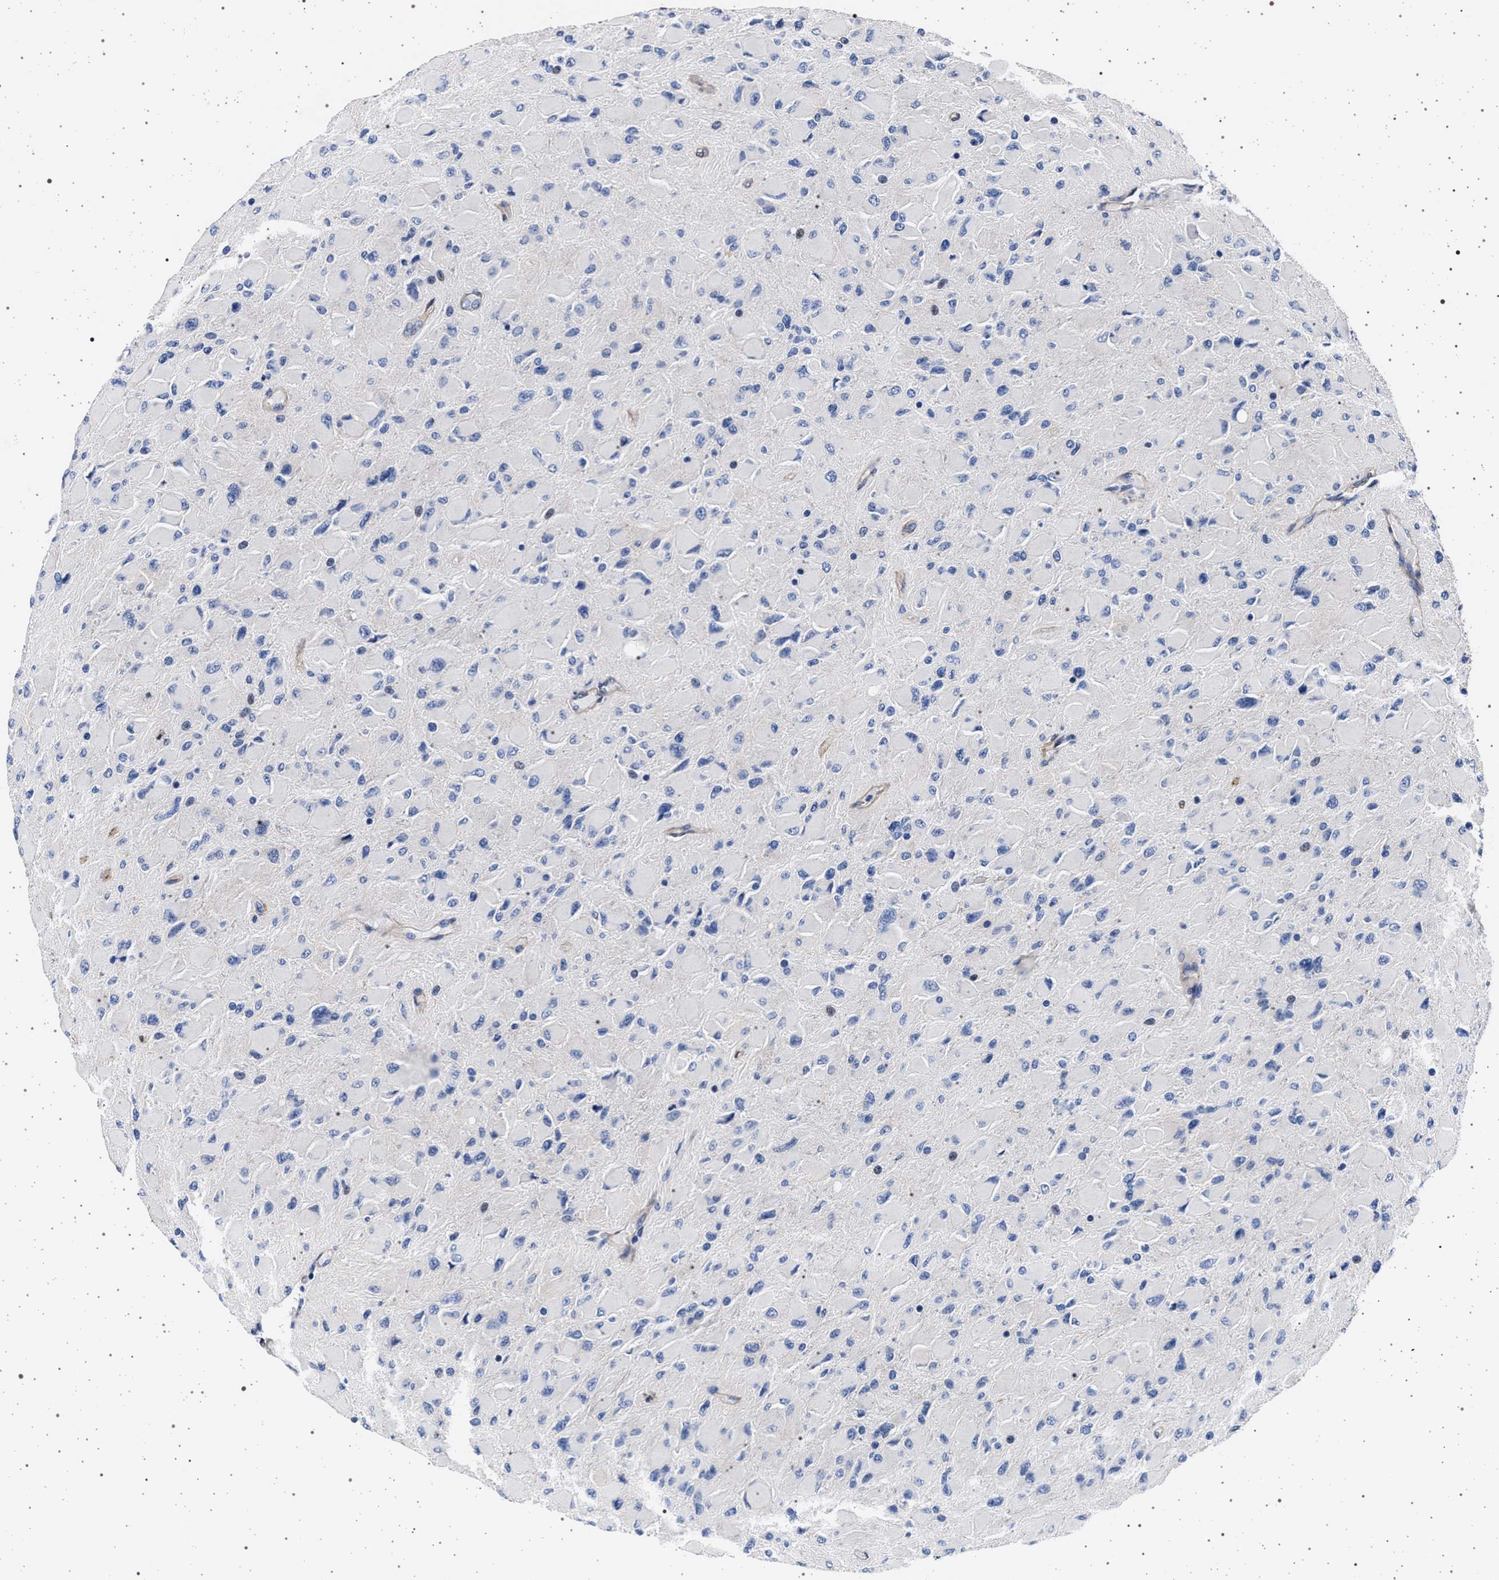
{"staining": {"intensity": "negative", "quantity": "none", "location": "none"}, "tissue": "glioma", "cell_type": "Tumor cells", "image_type": "cancer", "snomed": [{"axis": "morphology", "description": "Glioma, malignant, High grade"}, {"axis": "topography", "description": "Cerebral cortex"}], "caption": "The image displays no staining of tumor cells in glioma.", "gene": "SLC9A1", "patient": {"sex": "female", "age": 36}}